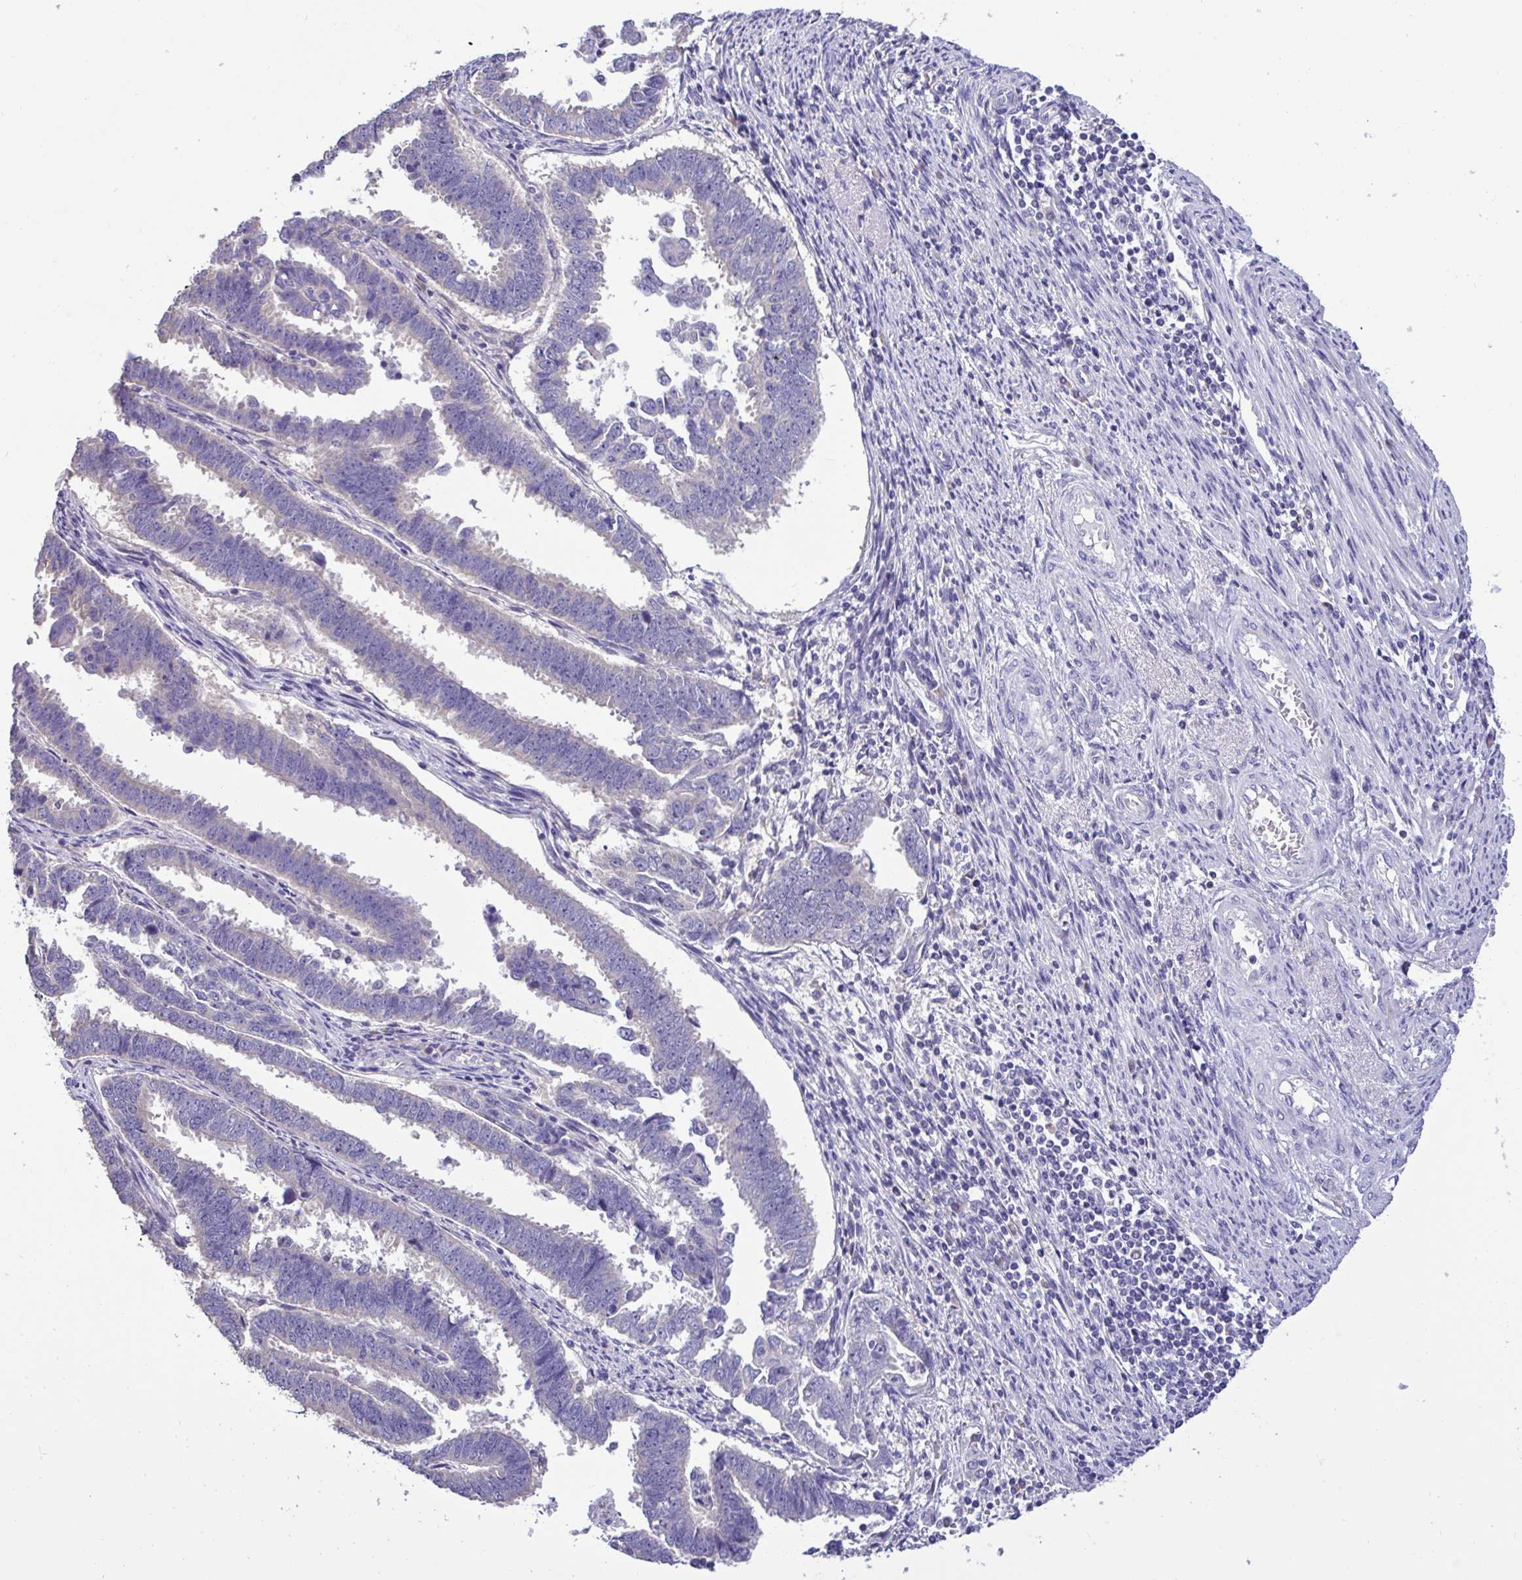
{"staining": {"intensity": "negative", "quantity": "none", "location": "none"}, "tissue": "endometrial cancer", "cell_type": "Tumor cells", "image_type": "cancer", "snomed": [{"axis": "morphology", "description": "Adenocarcinoma, NOS"}, {"axis": "topography", "description": "Endometrium"}], "caption": "DAB (3,3'-diaminobenzidine) immunohistochemical staining of endometrial cancer demonstrates no significant expression in tumor cells. The staining is performed using DAB (3,3'-diaminobenzidine) brown chromogen with nuclei counter-stained in using hematoxylin.", "gene": "ST8SIA2", "patient": {"sex": "female", "age": 75}}